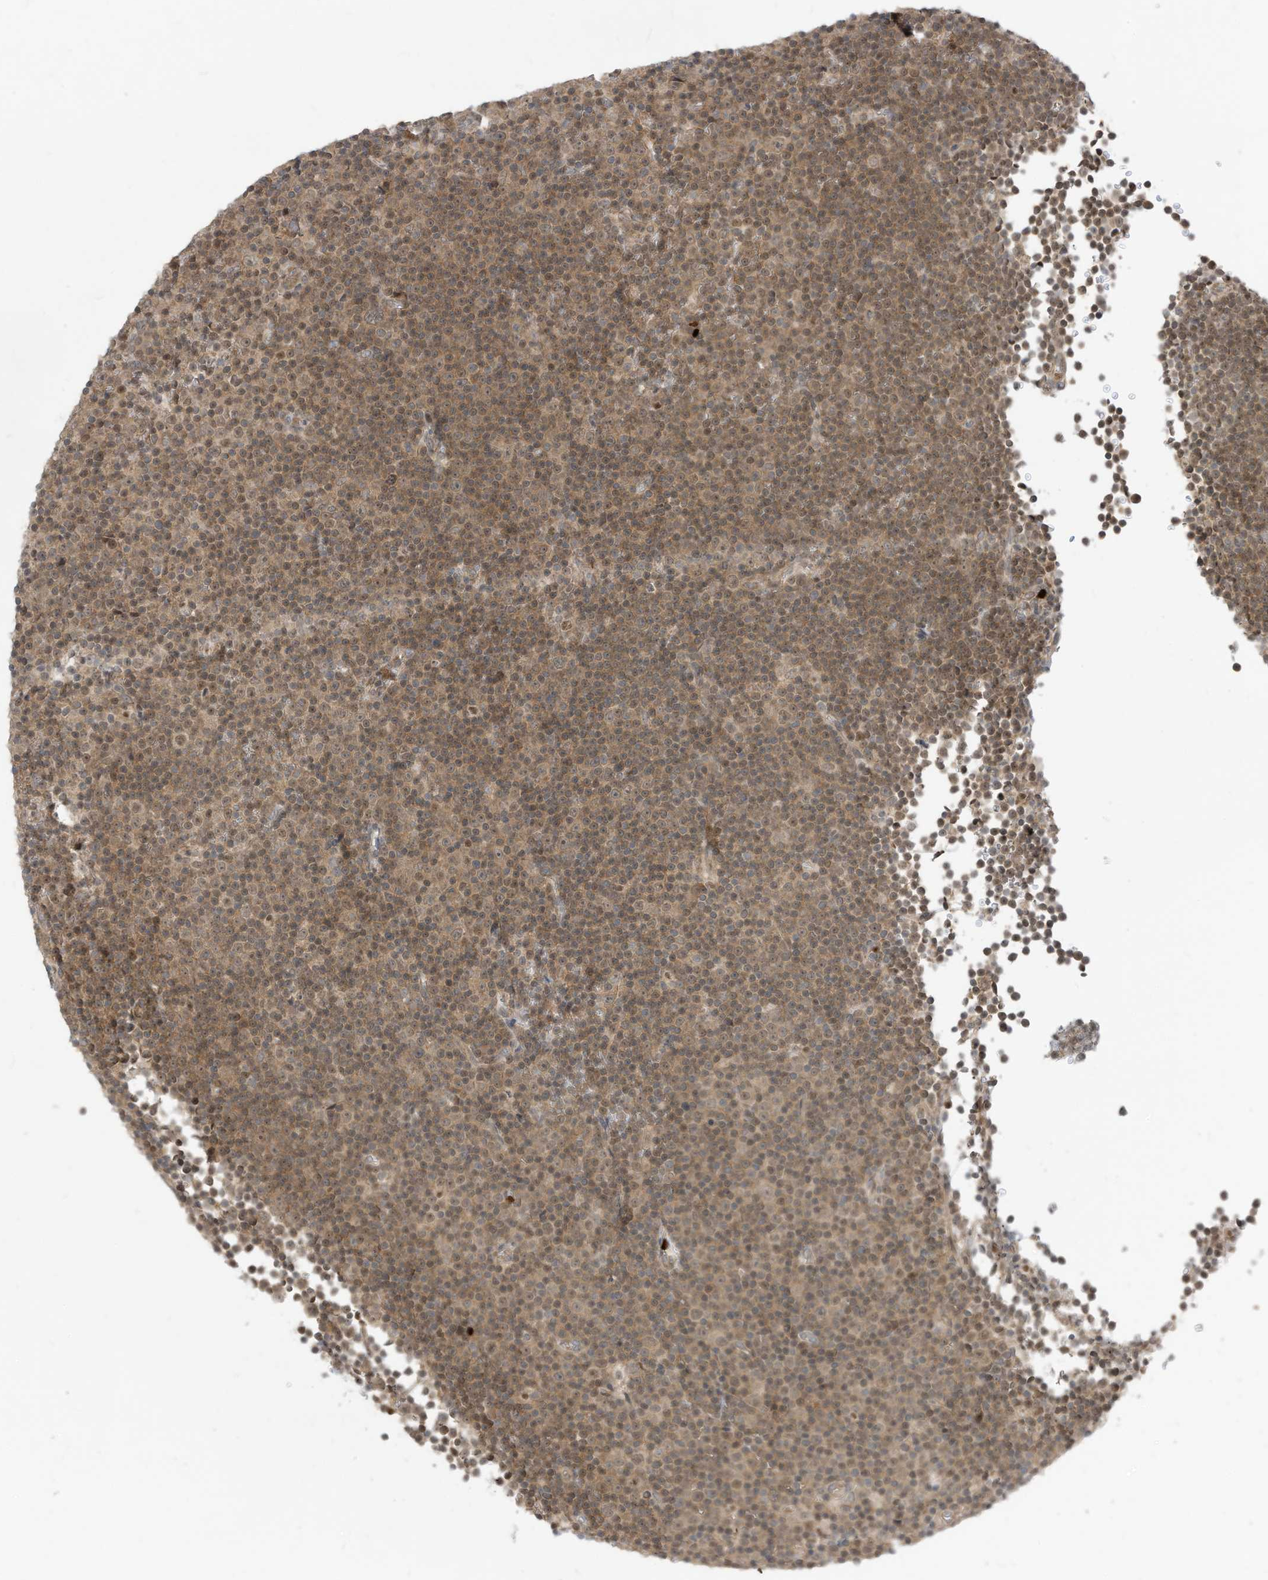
{"staining": {"intensity": "moderate", "quantity": "25%-75%", "location": "cytoplasmic/membranous"}, "tissue": "lymphoma", "cell_type": "Tumor cells", "image_type": "cancer", "snomed": [{"axis": "morphology", "description": "Malignant lymphoma, non-Hodgkin's type, Low grade"}, {"axis": "topography", "description": "Lymph node"}], "caption": "Human low-grade malignant lymphoma, non-Hodgkin's type stained for a protein (brown) shows moderate cytoplasmic/membranous positive staining in approximately 25%-75% of tumor cells.", "gene": "CNKSR1", "patient": {"sex": "female", "age": 67}}